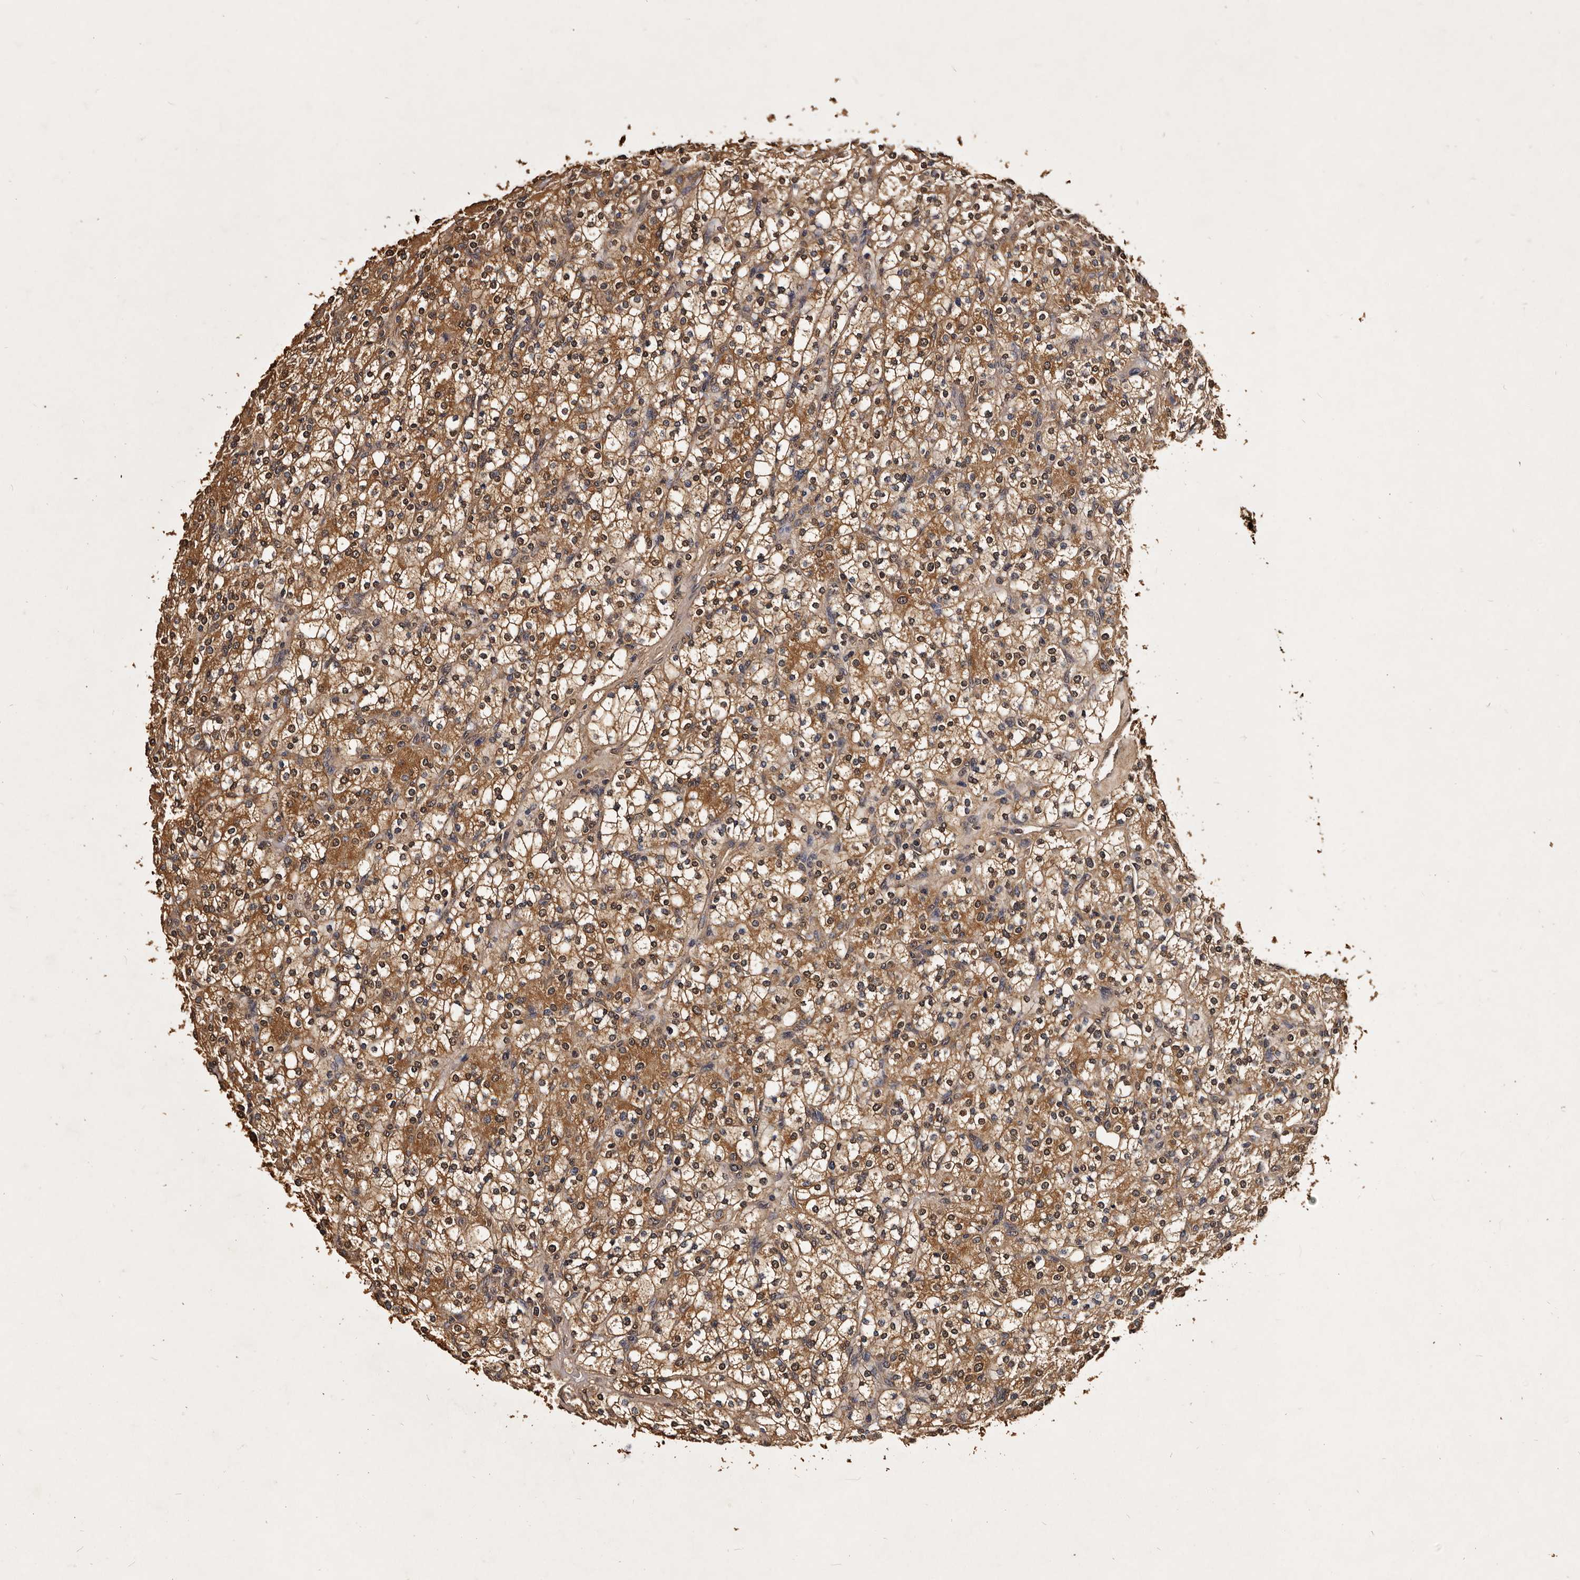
{"staining": {"intensity": "moderate", "quantity": ">75%", "location": "cytoplasmic/membranous,nuclear"}, "tissue": "renal cancer", "cell_type": "Tumor cells", "image_type": "cancer", "snomed": [{"axis": "morphology", "description": "Adenocarcinoma, NOS"}, {"axis": "topography", "description": "Kidney"}], "caption": "The image shows a brown stain indicating the presence of a protein in the cytoplasmic/membranous and nuclear of tumor cells in renal cancer.", "gene": "PARS2", "patient": {"sex": "male", "age": 77}}